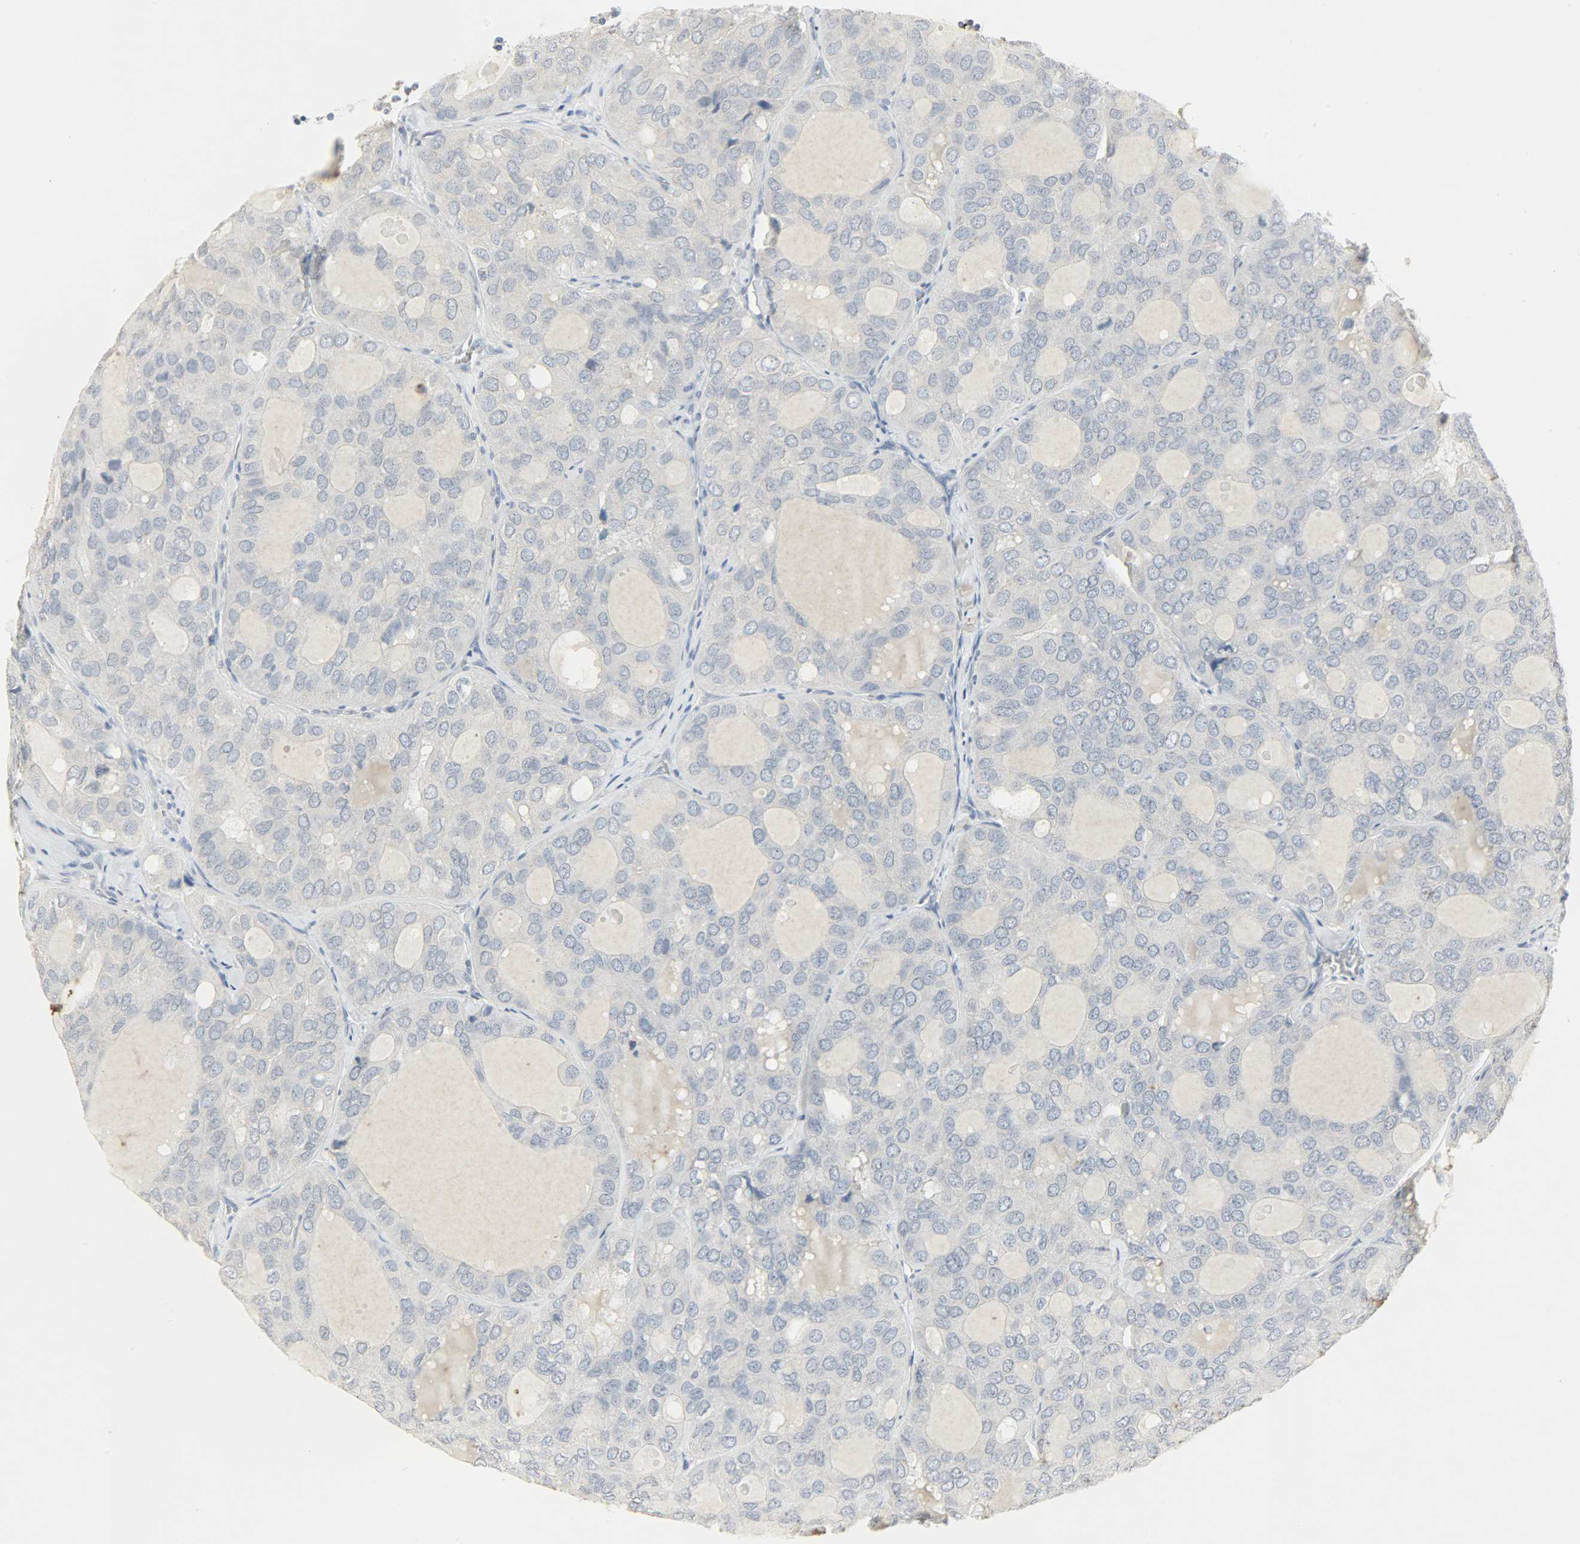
{"staining": {"intensity": "negative", "quantity": "none", "location": "none"}, "tissue": "thyroid cancer", "cell_type": "Tumor cells", "image_type": "cancer", "snomed": [{"axis": "morphology", "description": "Follicular adenoma carcinoma, NOS"}, {"axis": "topography", "description": "Thyroid gland"}], "caption": "This is an immunohistochemistry (IHC) image of human thyroid cancer (follicular adenoma carcinoma). There is no positivity in tumor cells.", "gene": "CAMK4", "patient": {"sex": "male", "age": 75}}